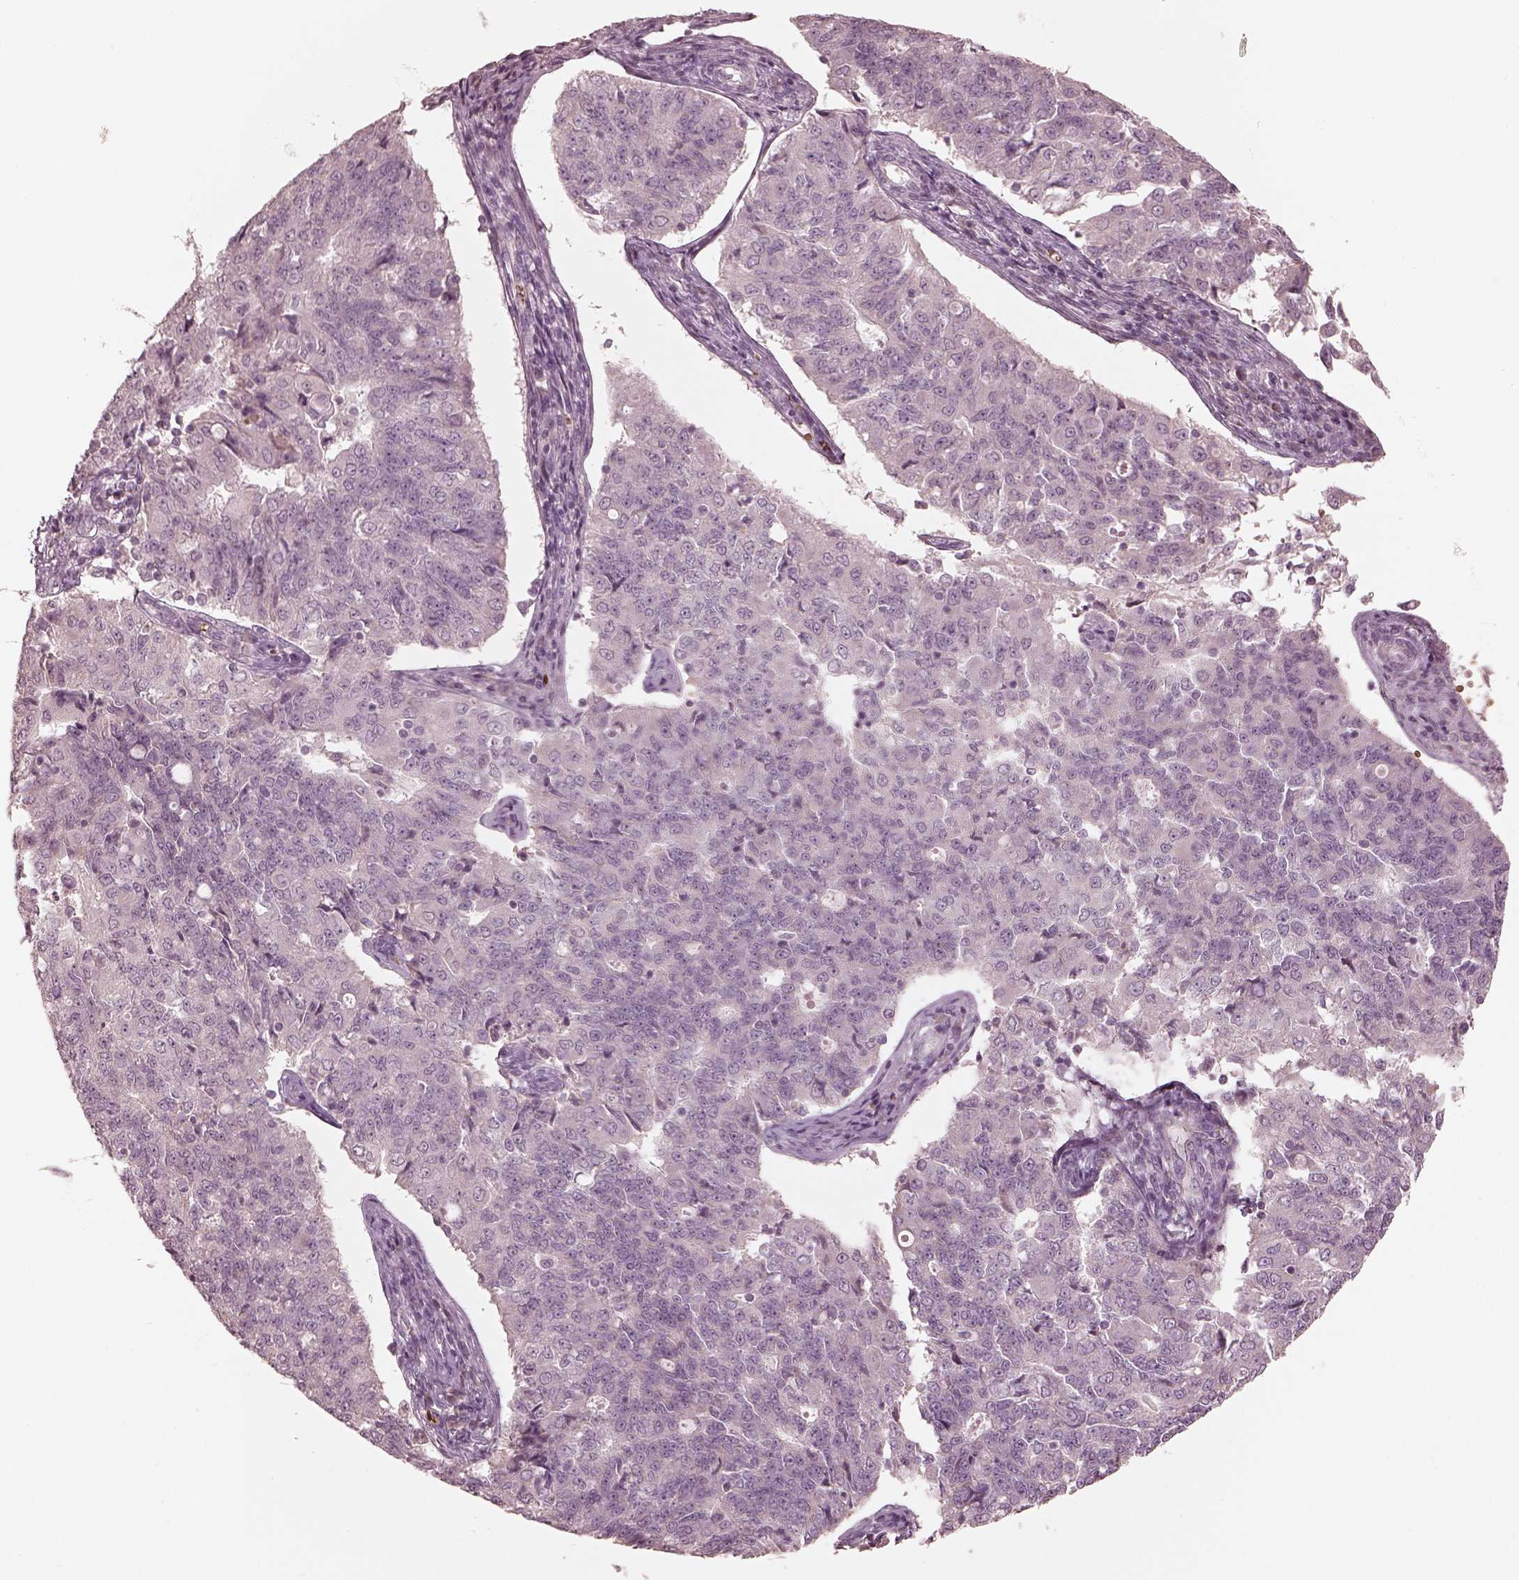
{"staining": {"intensity": "negative", "quantity": "none", "location": "none"}, "tissue": "endometrial cancer", "cell_type": "Tumor cells", "image_type": "cancer", "snomed": [{"axis": "morphology", "description": "Adenocarcinoma, NOS"}, {"axis": "topography", "description": "Endometrium"}], "caption": "DAB immunohistochemical staining of endometrial cancer (adenocarcinoma) shows no significant staining in tumor cells.", "gene": "ANKLE1", "patient": {"sex": "female", "age": 43}}